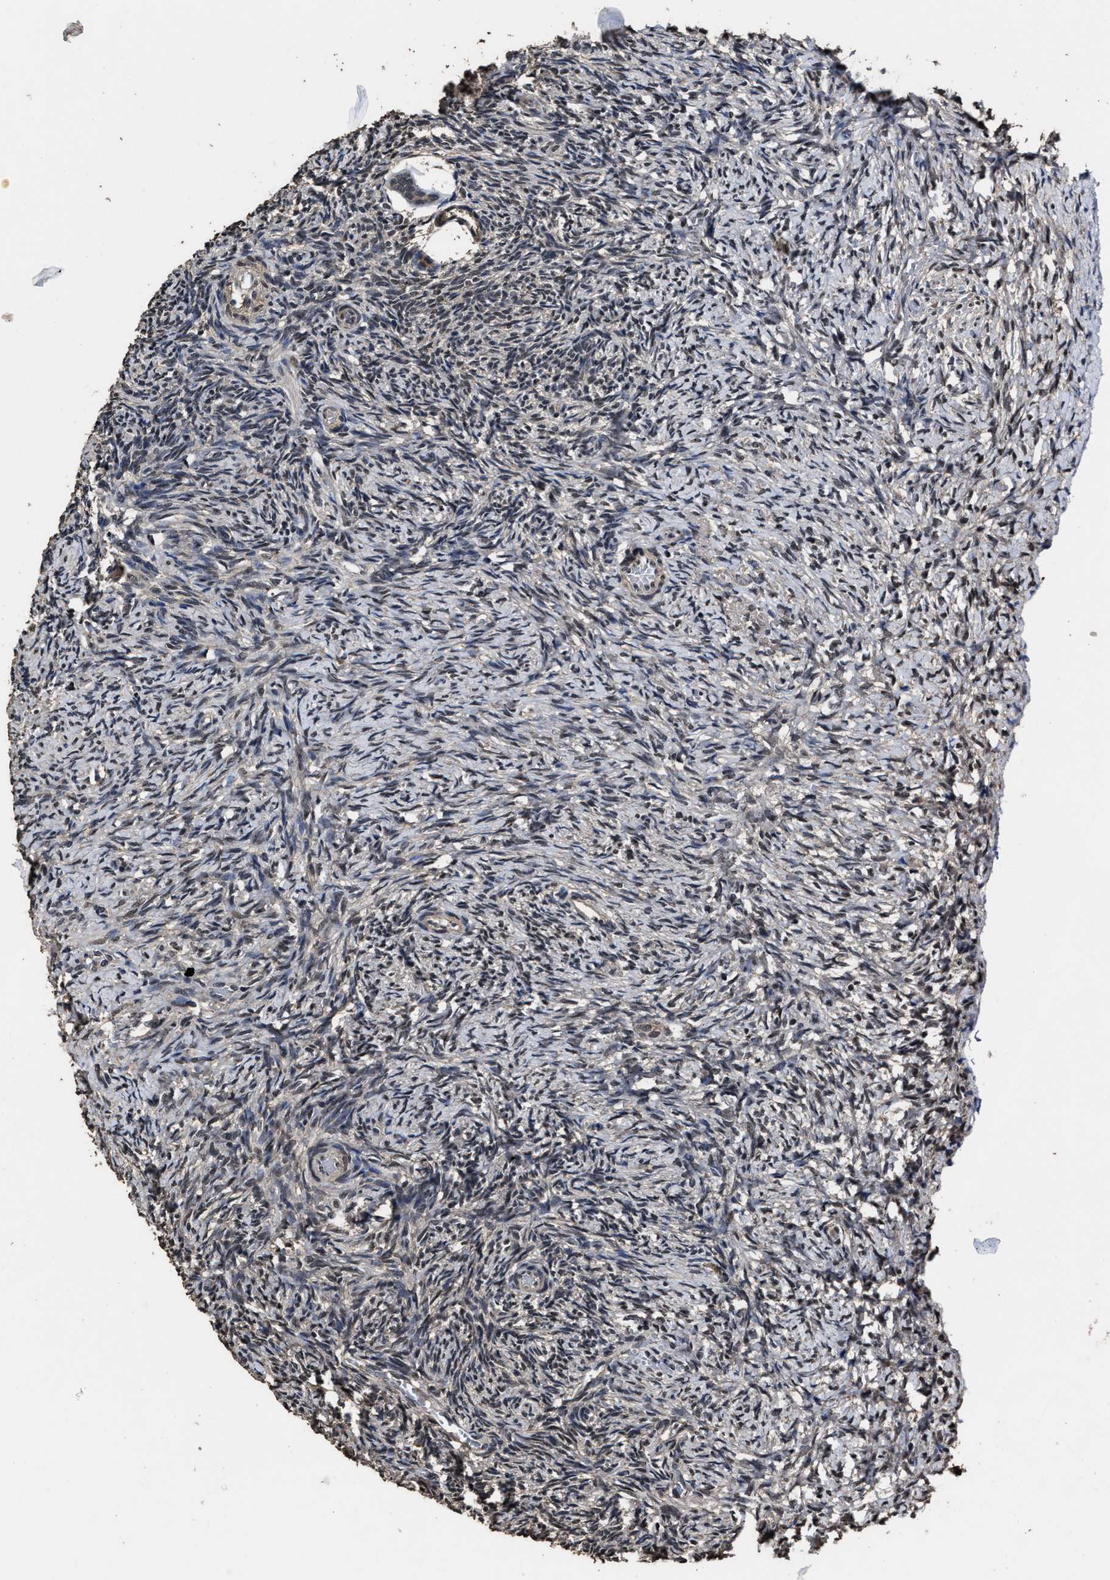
{"staining": {"intensity": "weak", "quantity": ">75%", "location": "cytoplasmic/membranous"}, "tissue": "ovary", "cell_type": "Follicle cells", "image_type": "normal", "snomed": [{"axis": "morphology", "description": "Normal tissue, NOS"}, {"axis": "topography", "description": "Ovary"}], "caption": "DAB immunohistochemical staining of unremarkable human ovary exhibits weak cytoplasmic/membranous protein staining in about >75% of follicle cells. The staining is performed using DAB (3,3'-diaminobenzidine) brown chromogen to label protein expression. The nuclei are counter-stained blue using hematoxylin.", "gene": "RSBN1L", "patient": {"sex": "female", "age": 41}}